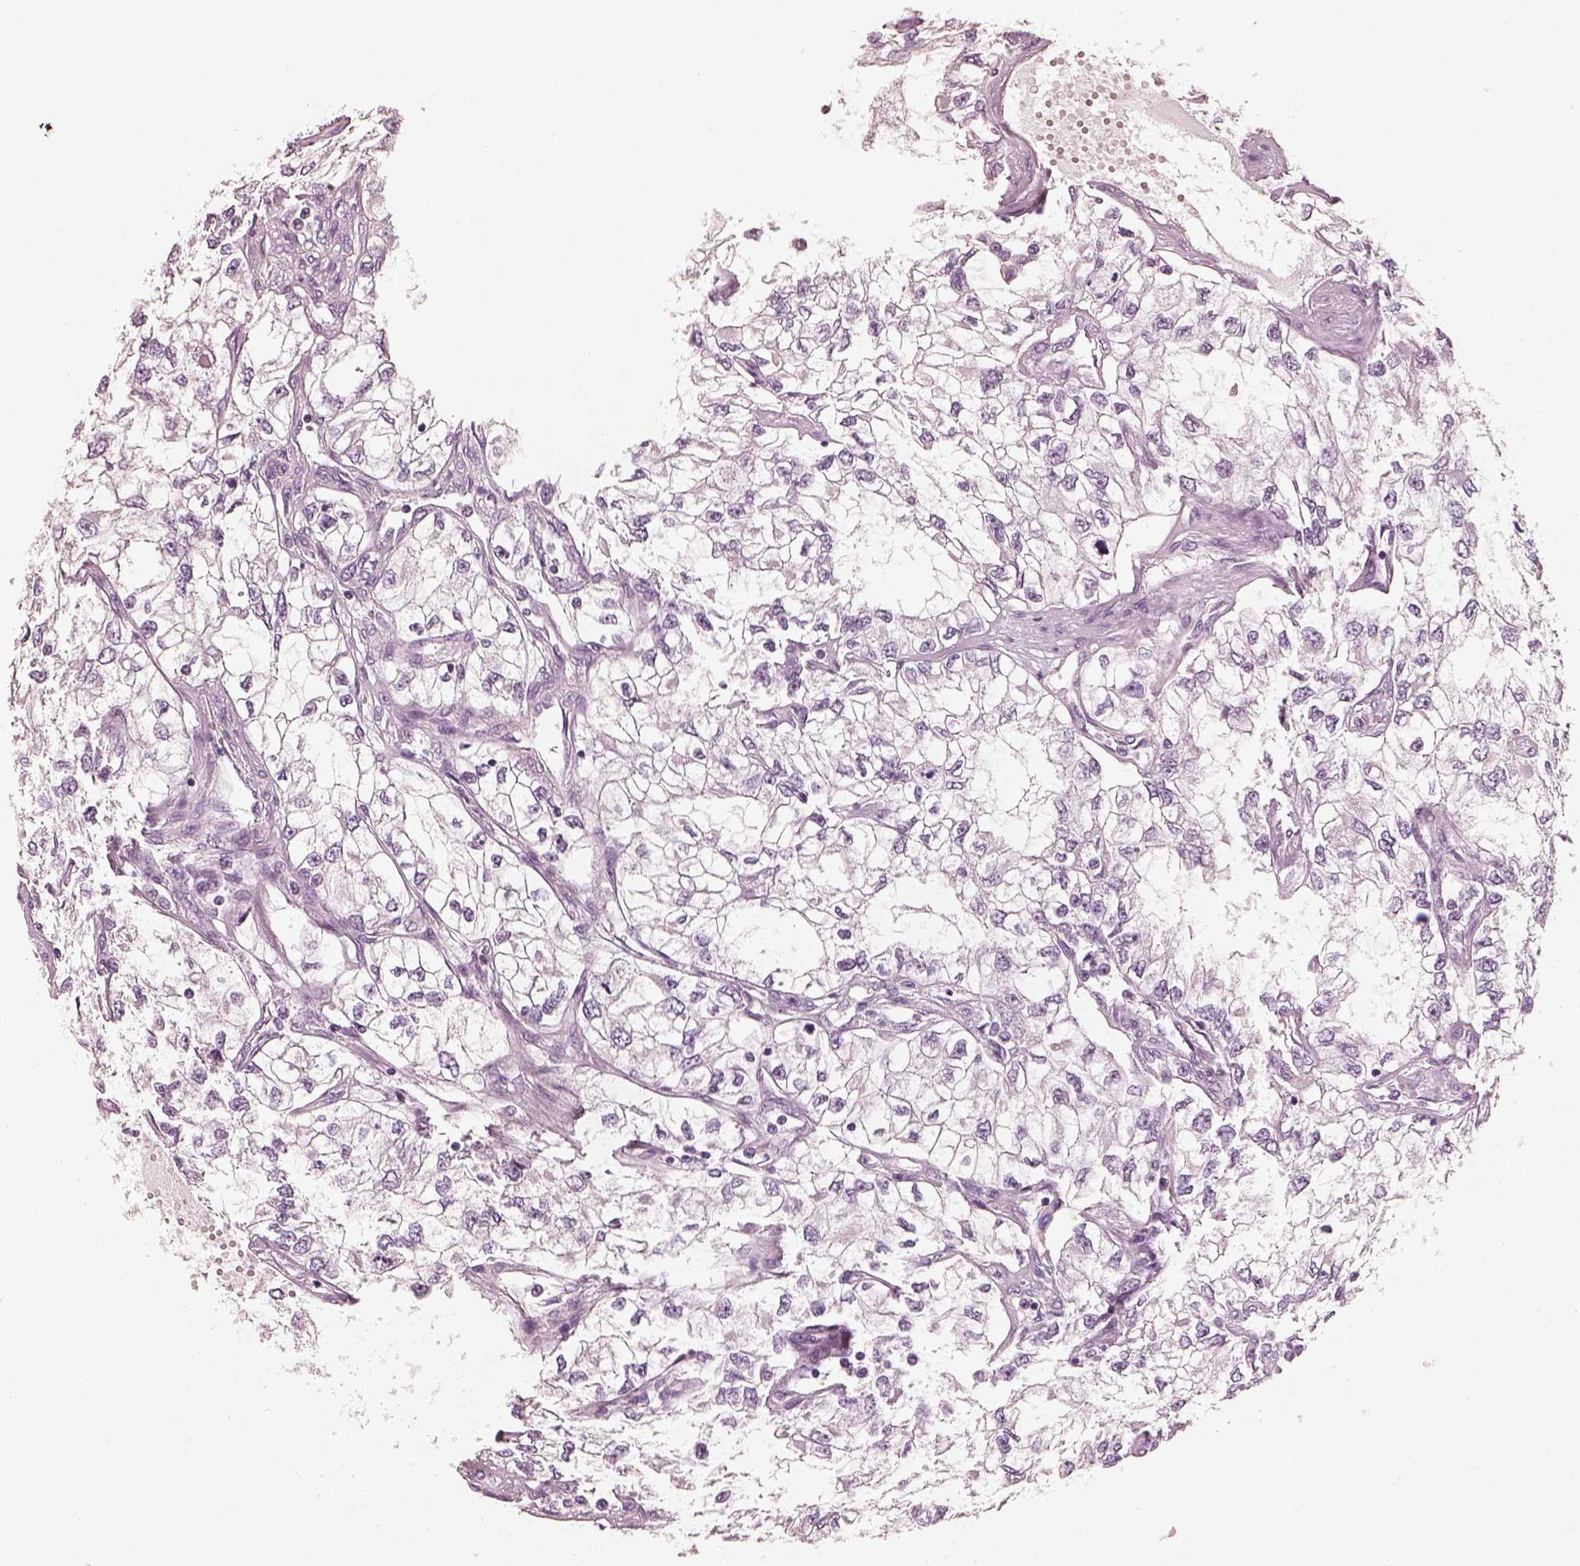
{"staining": {"intensity": "negative", "quantity": "none", "location": "none"}, "tissue": "renal cancer", "cell_type": "Tumor cells", "image_type": "cancer", "snomed": [{"axis": "morphology", "description": "Adenocarcinoma, NOS"}, {"axis": "topography", "description": "Kidney"}], "caption": "This micrograph is of adenocarcinoma (renal) stained with immunohistochemistry (IHC) to label a protein in brown with the nuclei are counter-stained blue. There is no staining in tumor cells. (IHC, brightfield microscopy, high magnification).", "gene": "R3HDML", "patient": {"sex": "female", "age": 59}}